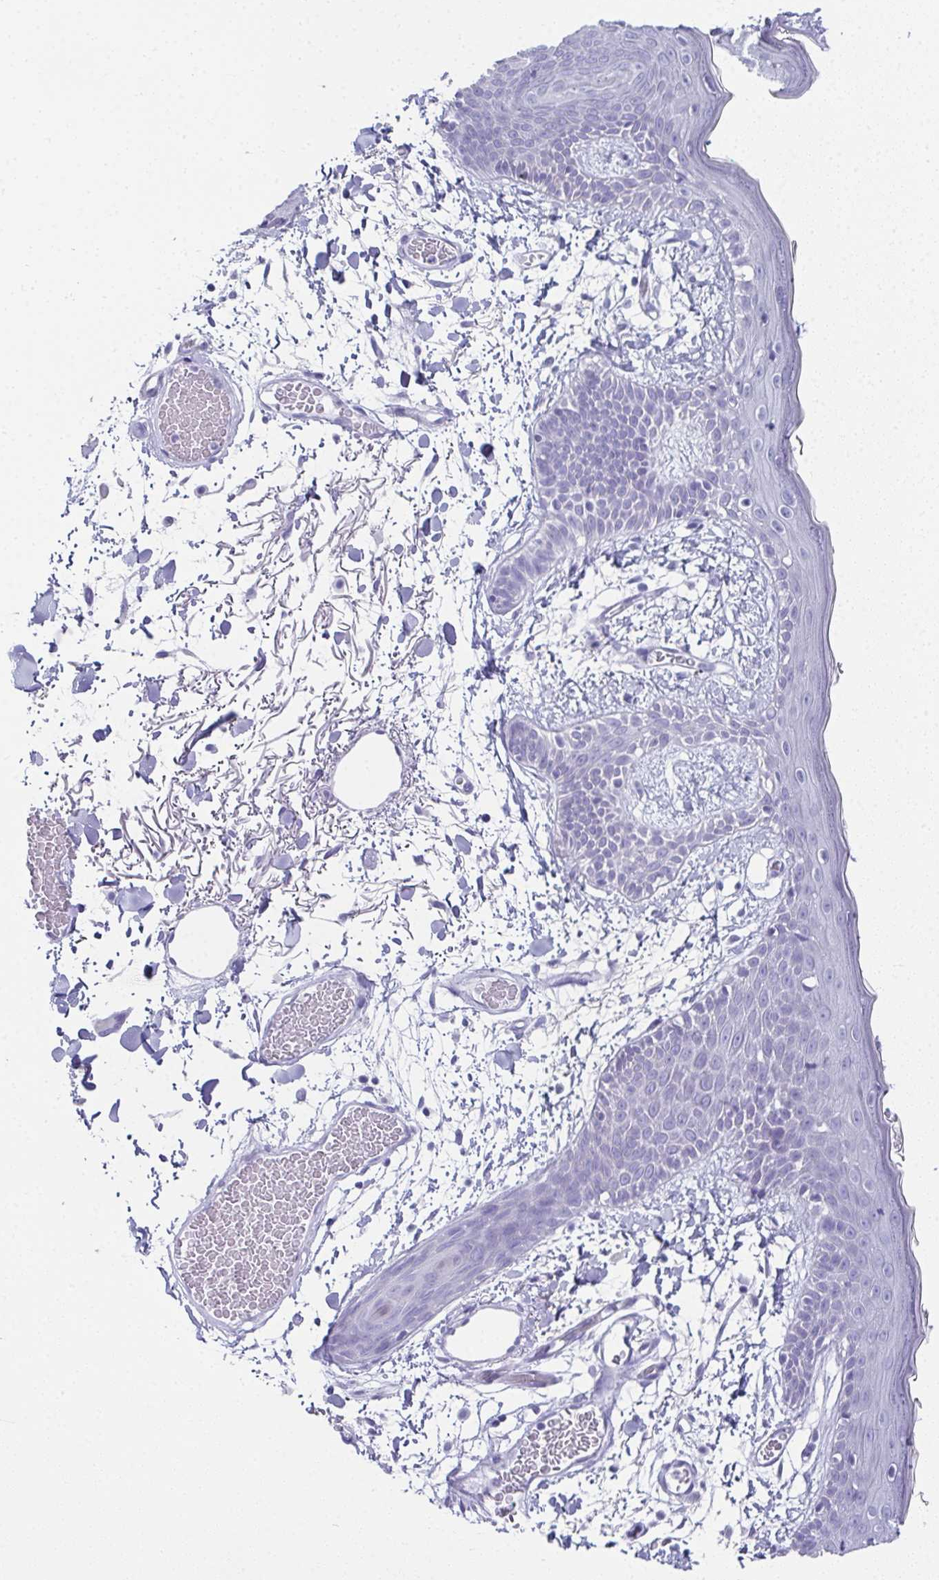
{"staining": {"intensity": "negative", "quantity": "none", "location": "none"}, "tissue": "skin", "cell_type": "Fibroblasts", "image_type": "normal", "snomed": [{"axis": "morphology", "description": "Normal tissue, NOS"}, {"axis": "topography", "description": "Skin"}], "caption": "High power microscopy photomicrograph of an immunohistochemistry photomicrograph of unremarkable skin, revealing no significant positivity in fibroblasts.", "gene": "SYCP1", "patient": {"sex": "male", "age": 79}}